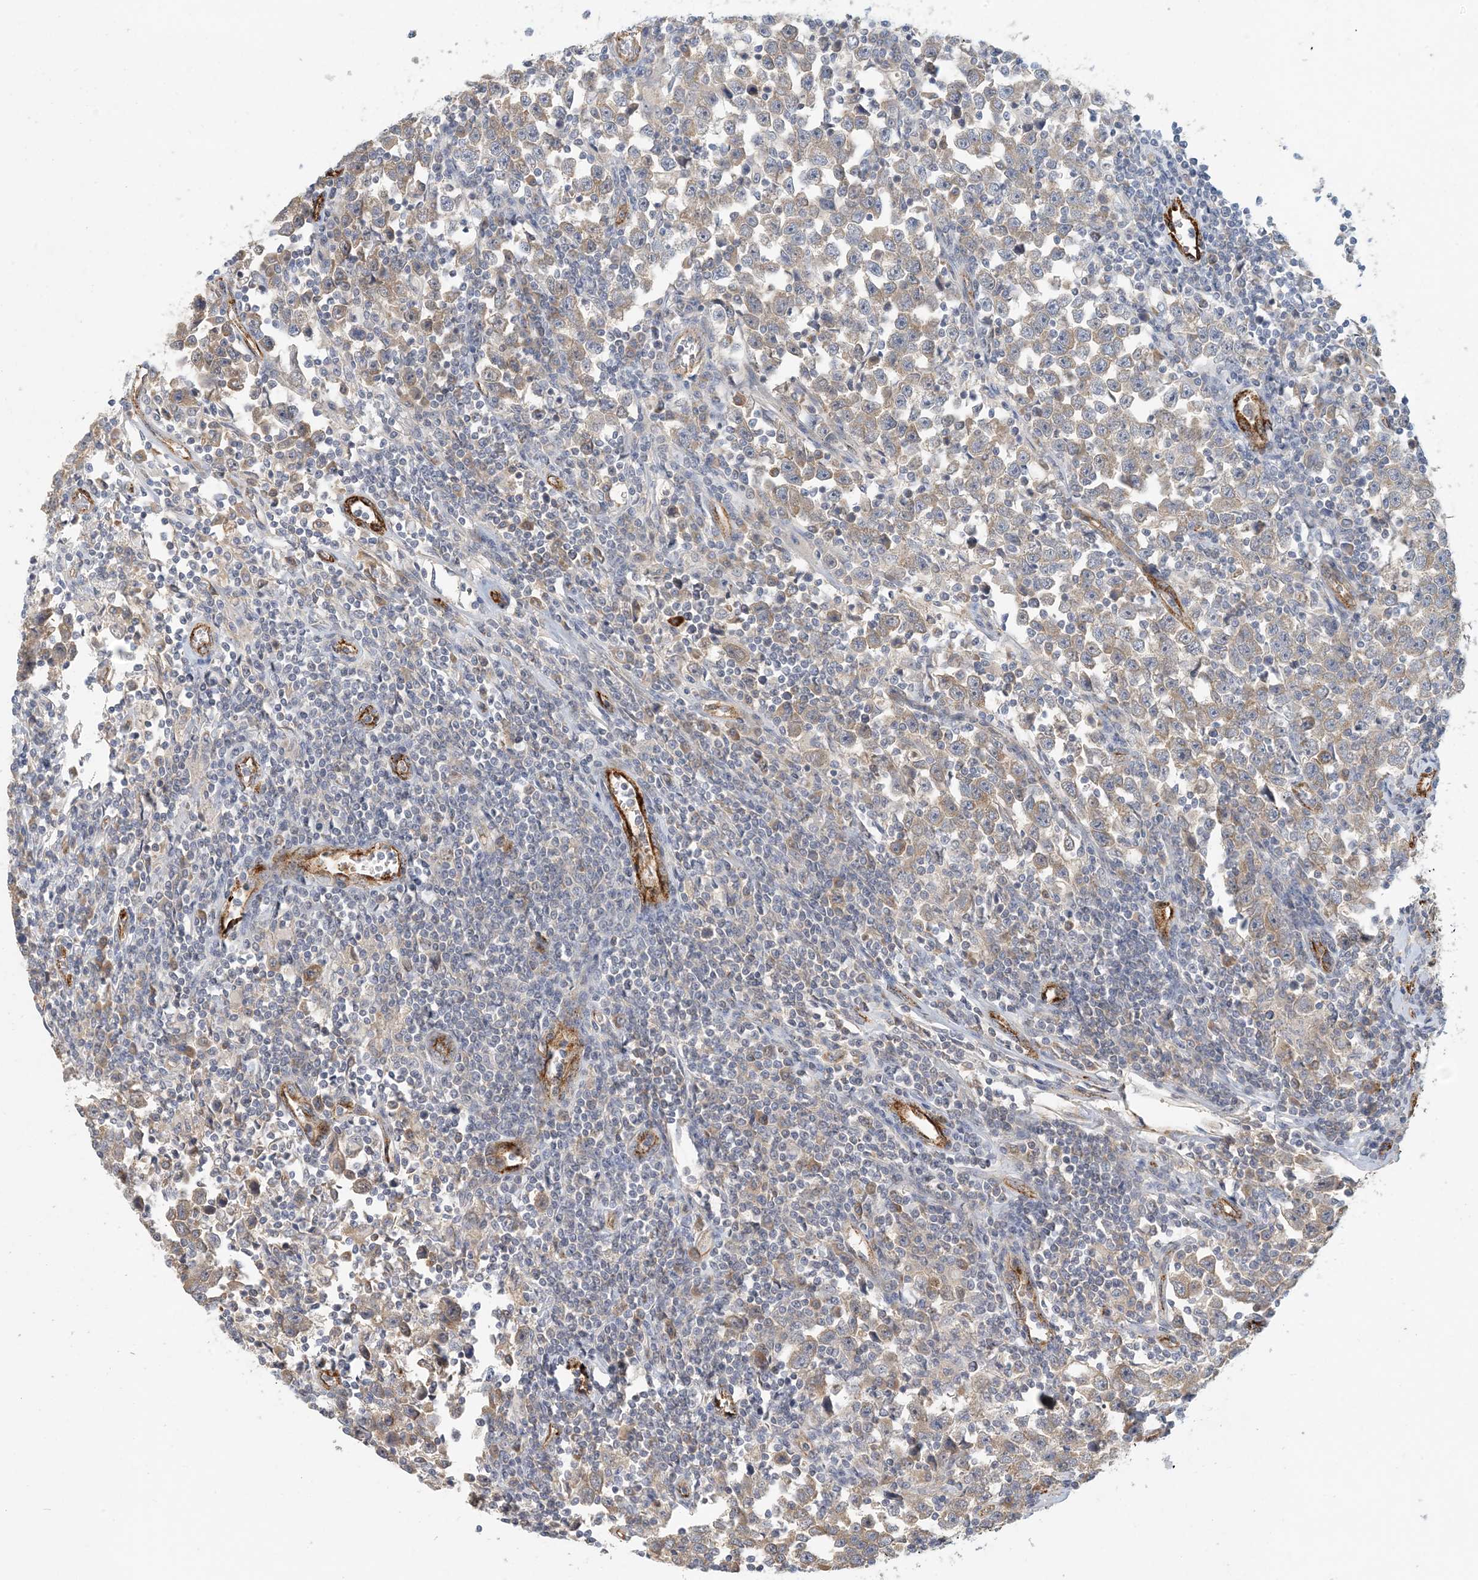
{"staining": {"intensity": "weak", "quantity": ">75%", "location": "cytoplasmic/membranous"}, "tissue": "testis cancer", "cell_type": "Tumor cells", "image_type": "cancer", "snomed": [{"axis": "morphology", "description": "Normal tissue, NOS"}, {"axis": "morphology", "description": "Seminoma, NOS"}, {"axis": "topography", "description": "Testis"}], "caption": "Human testis cancer (seminoma) stained with a brown dye exhibits weak cytoplasmic/membranous positive expression in about >75% of tumor cells.", "gene": "ZBTB3", "patient": {"sex": "male", "age": 43}}